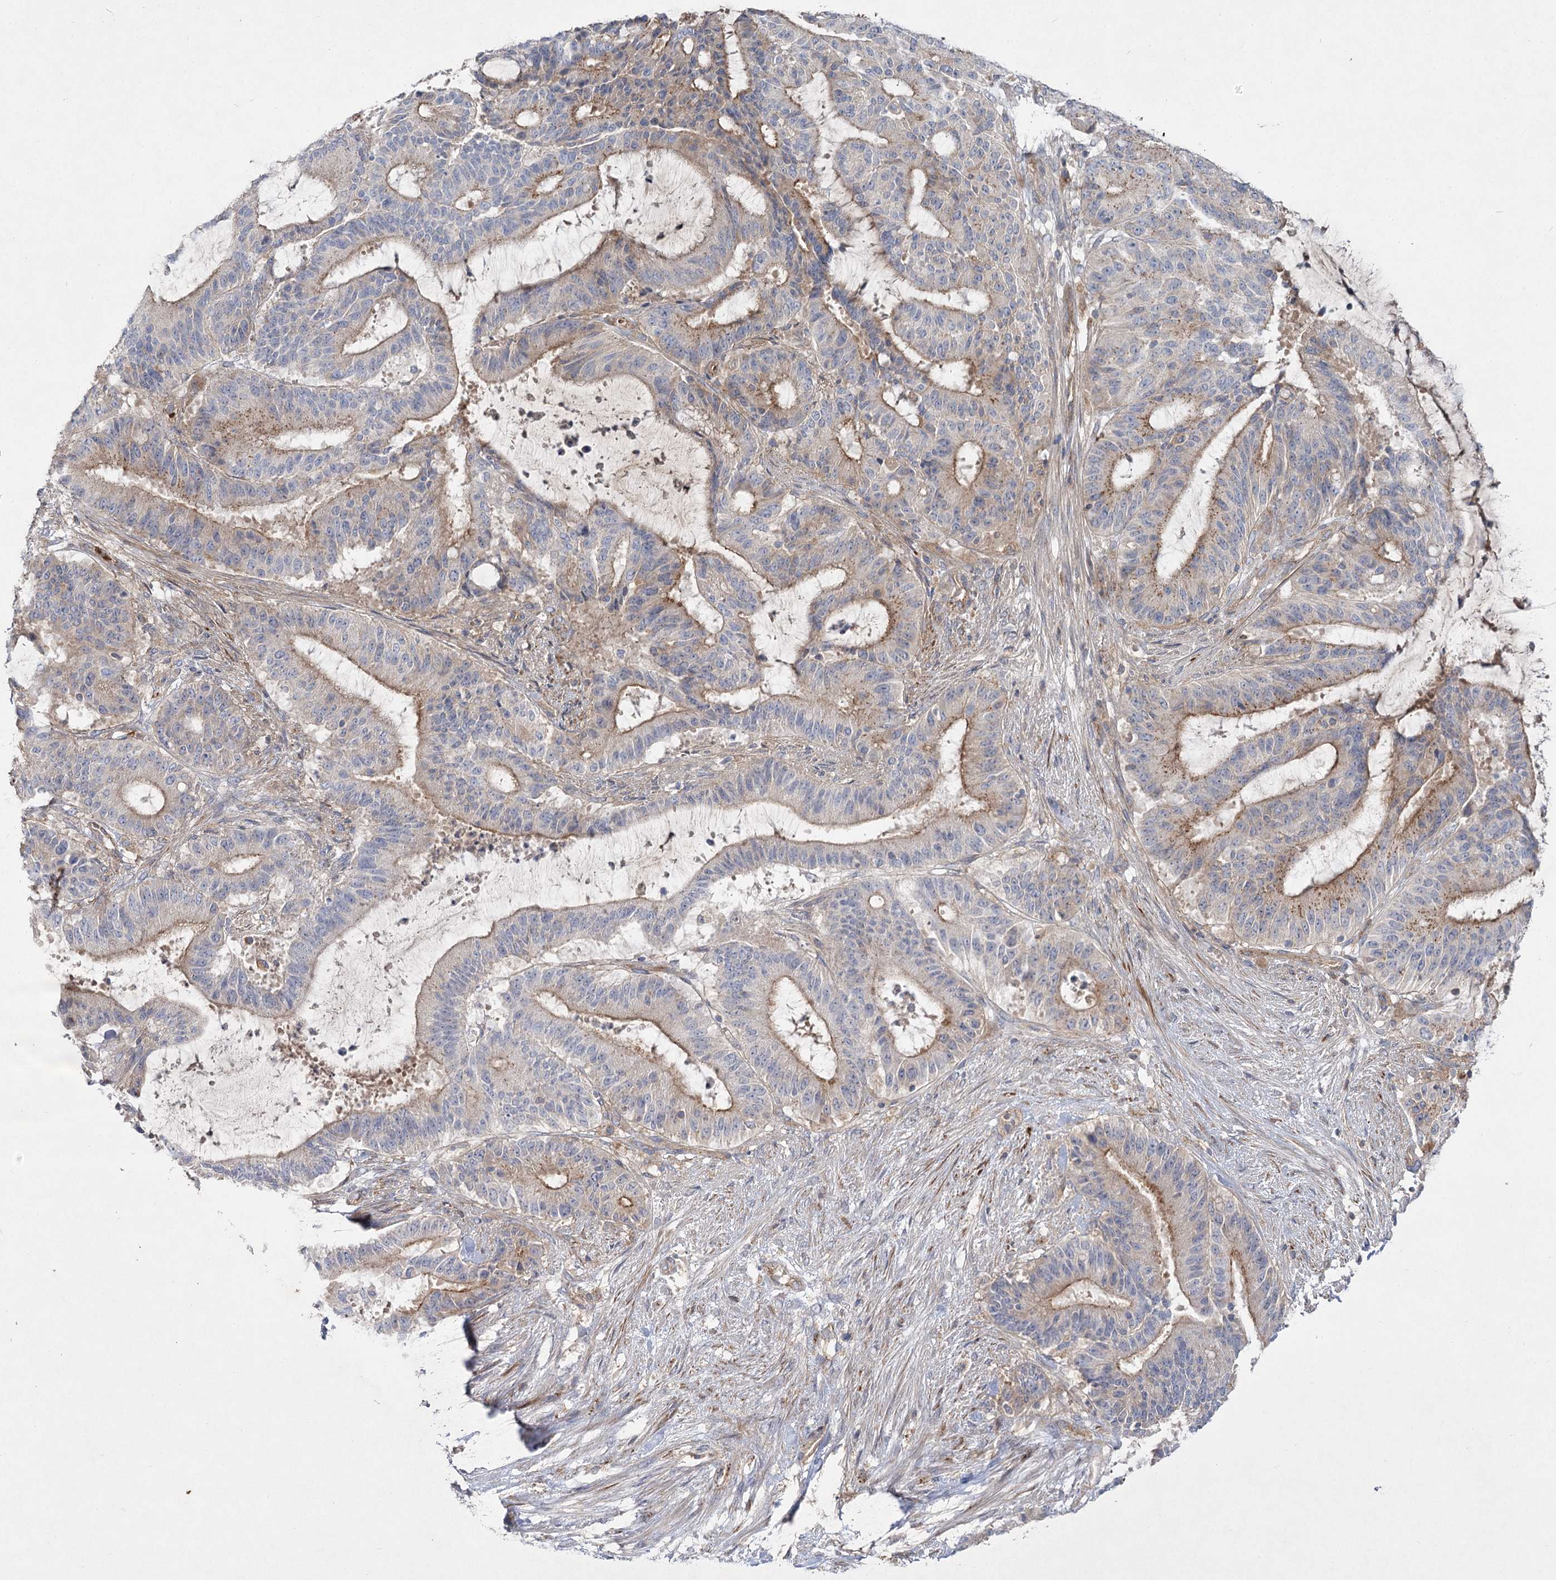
{"staining": {"intensity": "moderate", "quantity": "25%-75%", "location": "cytoplasmic/membranous"}, "tissue": "liver cancer", "cell_type": "Tumor cells", "image_type": "cancer", "snomed": [{"axis": "morphology", "description": "Normal tissue, NOS"}, {"axis": "morphology", "description": "Cholangiocarcinoma"}, {"axis": "topography", "description": "Liver"}, {"axis": "topography", "description": "Peripheral nerve tissue"}], "caption": "IHC (DAB (3,3'-diaminobenzidine)) staining of liver cancer (cholangiocarcinoma) reveals moderate cytoplasmic/membranous protein staining in about 25%-75% of tumor cells.", "gene": "KIAA0825", "patient": {"sex": "female", "age": 73}}